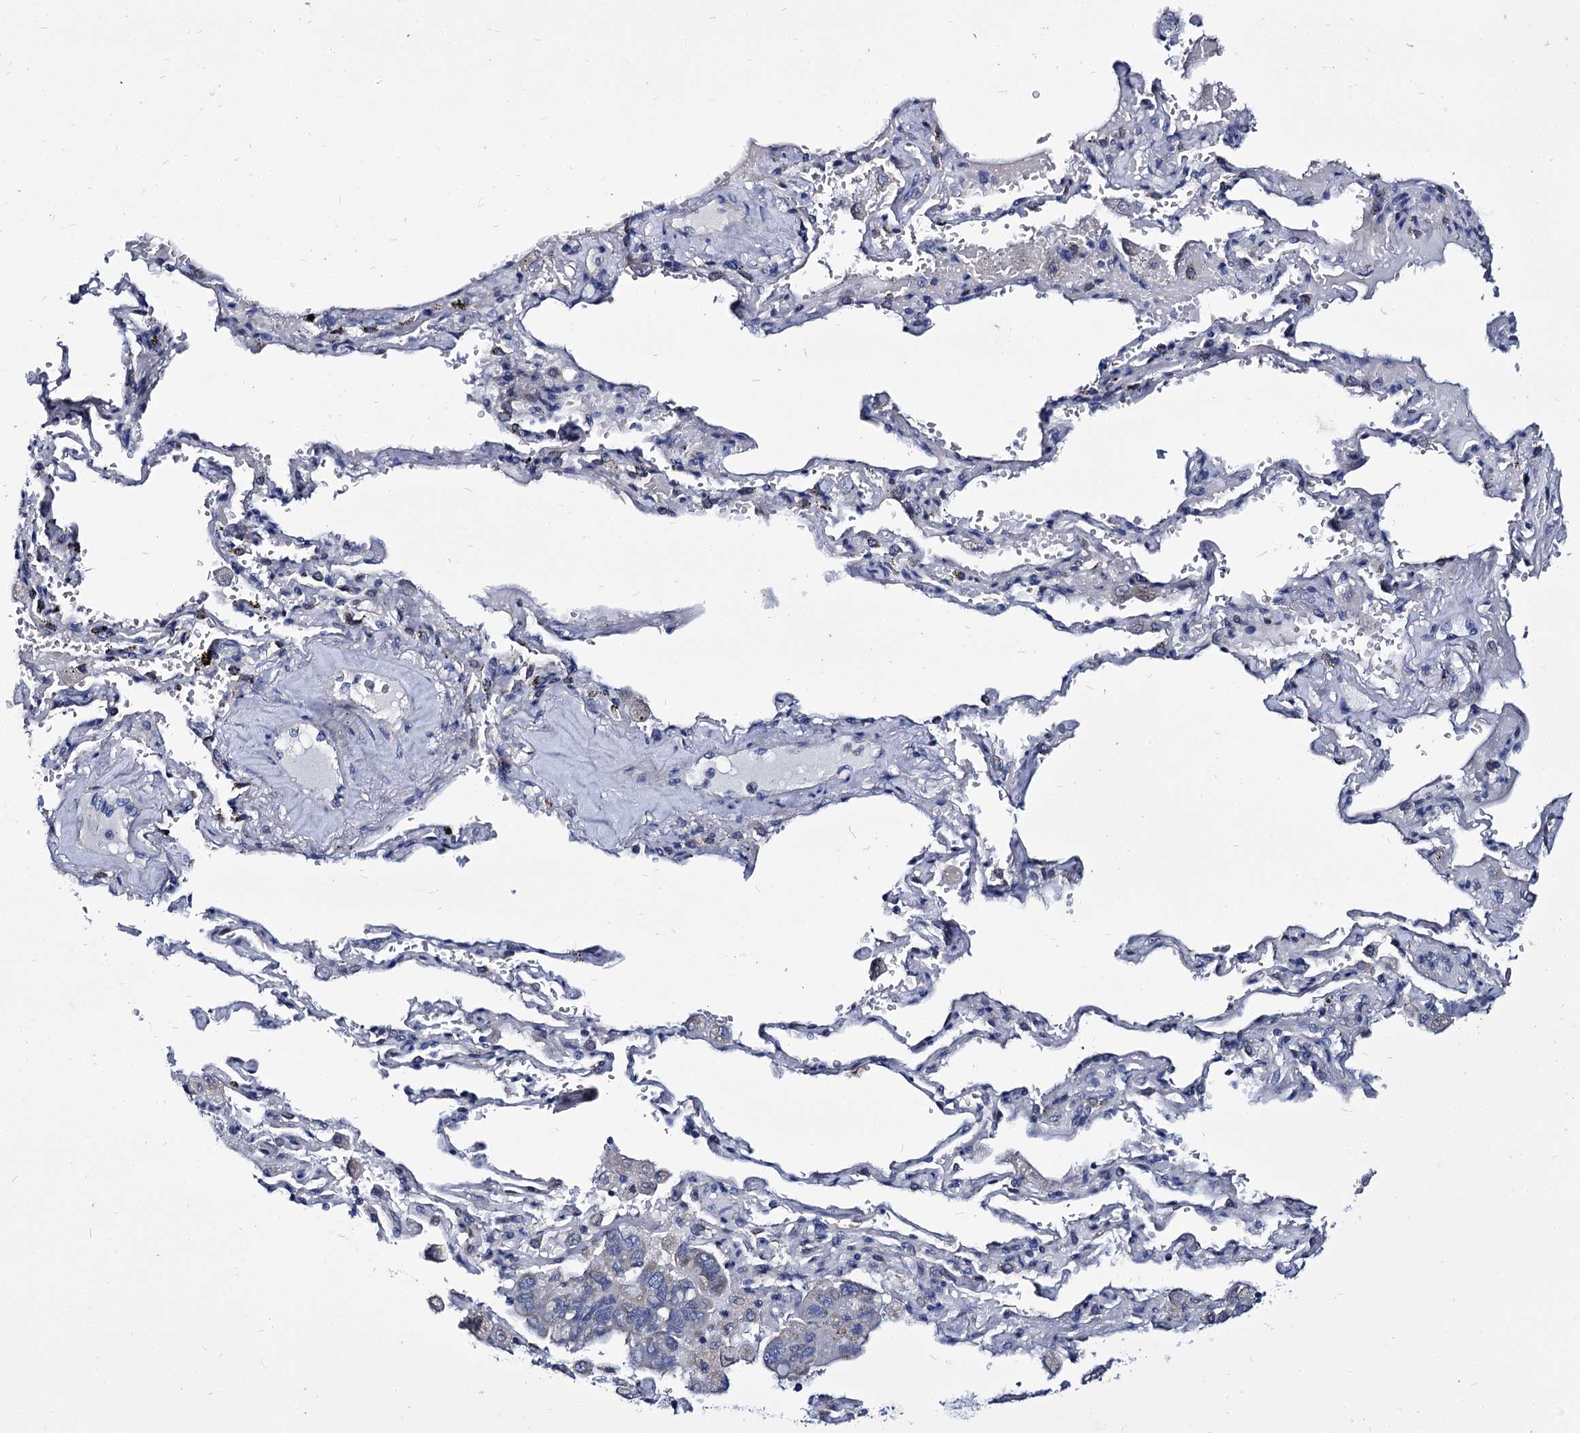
{"staining": {"intensity": "negative", "quantity": "none", "location": "none"}, "tissue": "lung cancer", "cell_type": "Tumor cells", "image_type": "cancer", "snomed": [{"axis": "morphology", "description": "Adenocarcinoma, NOS"}, {"axis": "topography", "description": "Lung"}], "caption": "A high-resolution histopathology image shows IHC staining of lung cancer (adenocarcinoma), which reveals no significant positivity in tumor cells.", "gene": "PANX2", "patient": {"sex": "male", "age": 64}}